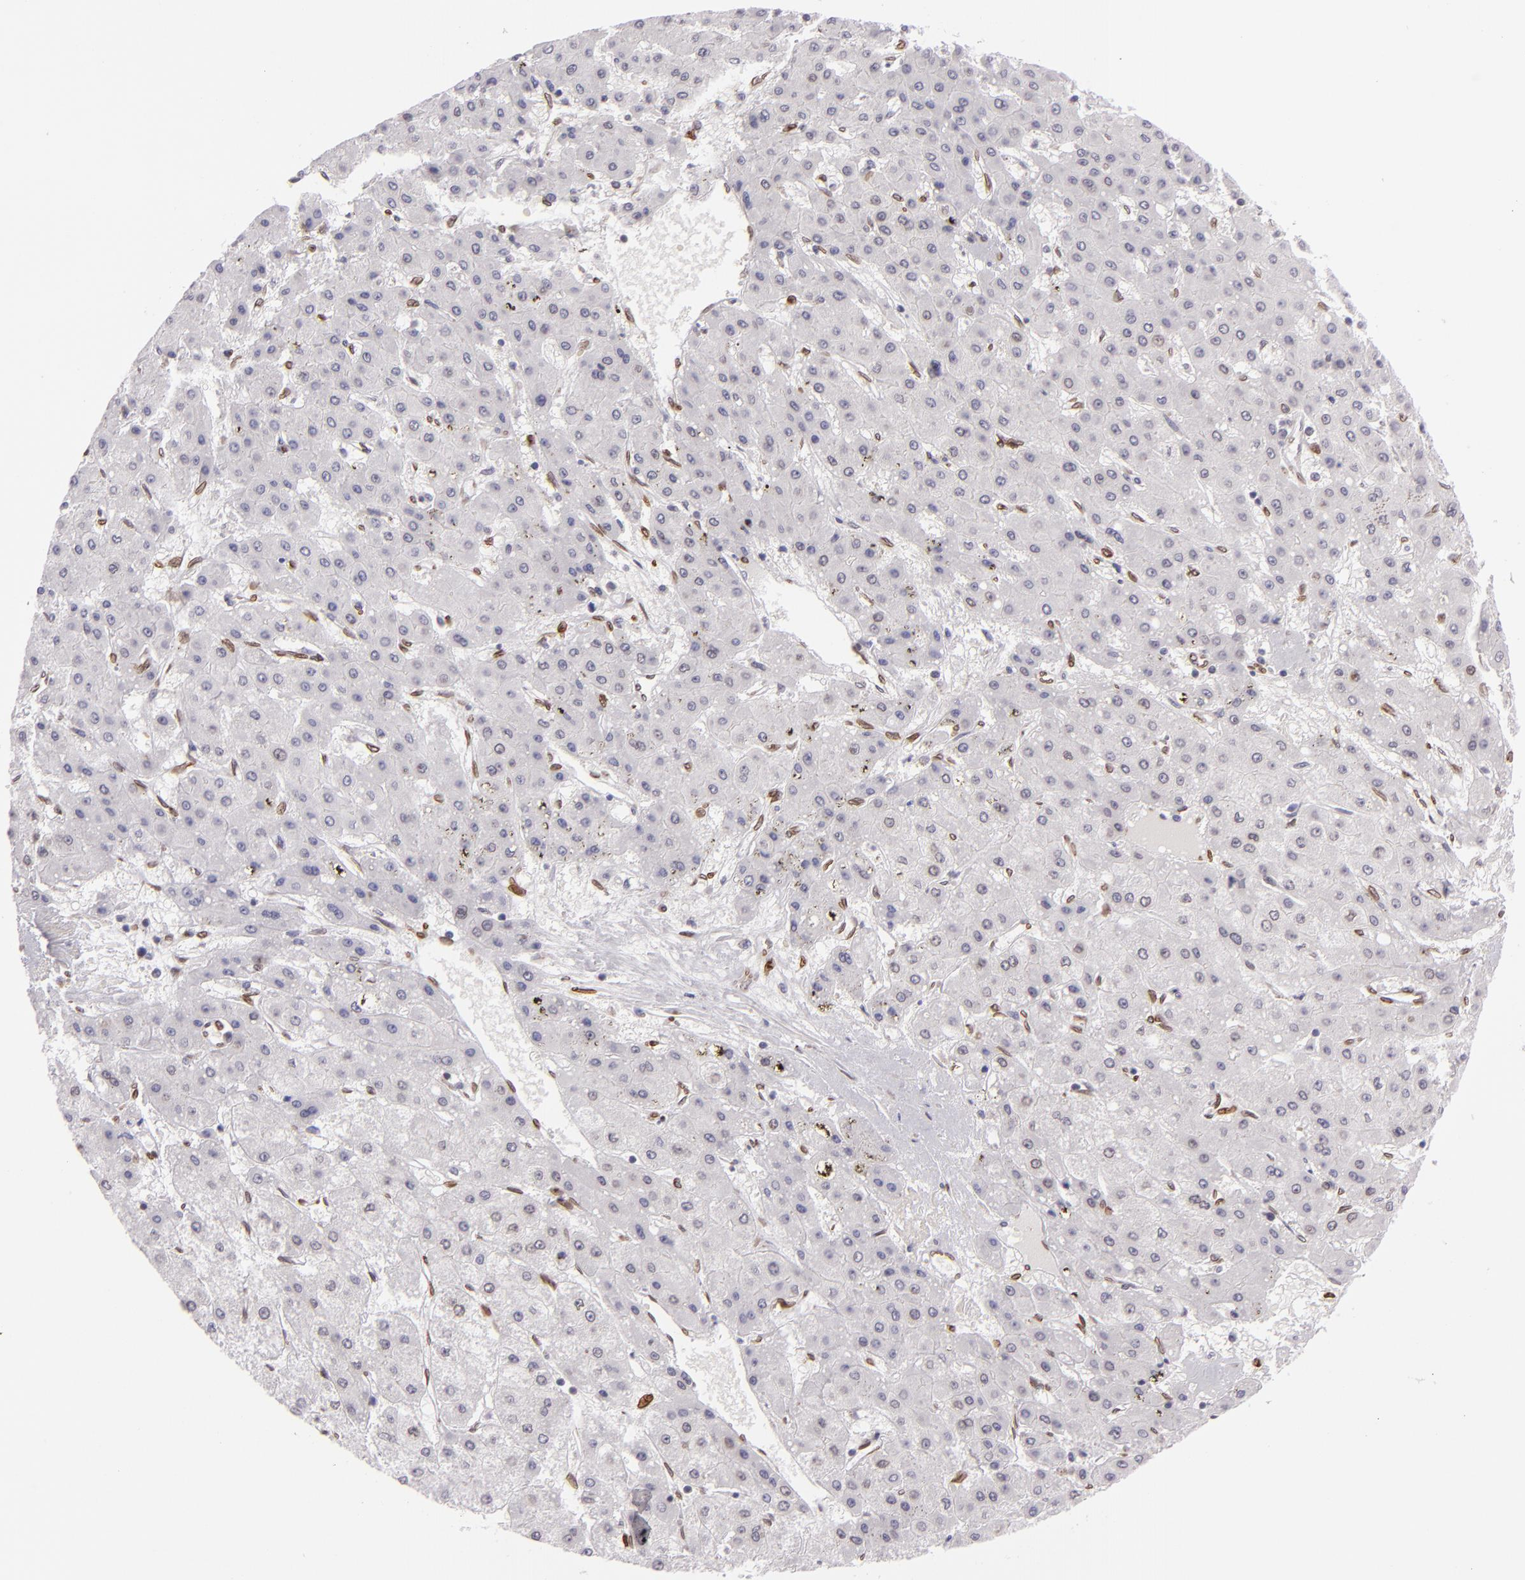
{"staining": {"intensity": "negative", "quantity": "none", "location": "none"}, "tissue": "liver cancer", "cell_type": "Tumor cells", "image_type": "cancer", "snomed": [{"axis": "morphology", "description": "Carcinoma, Hepatocellular, NOS"}, {"axis": "topography", "description": "Liver"}], "caption": "This is an IHC photomicrograph of liver hepatocellular carcinoma. There is no positivity in tumor cells.", "gene": "EMD", "patient": {"sex": "female", "age": 52}}